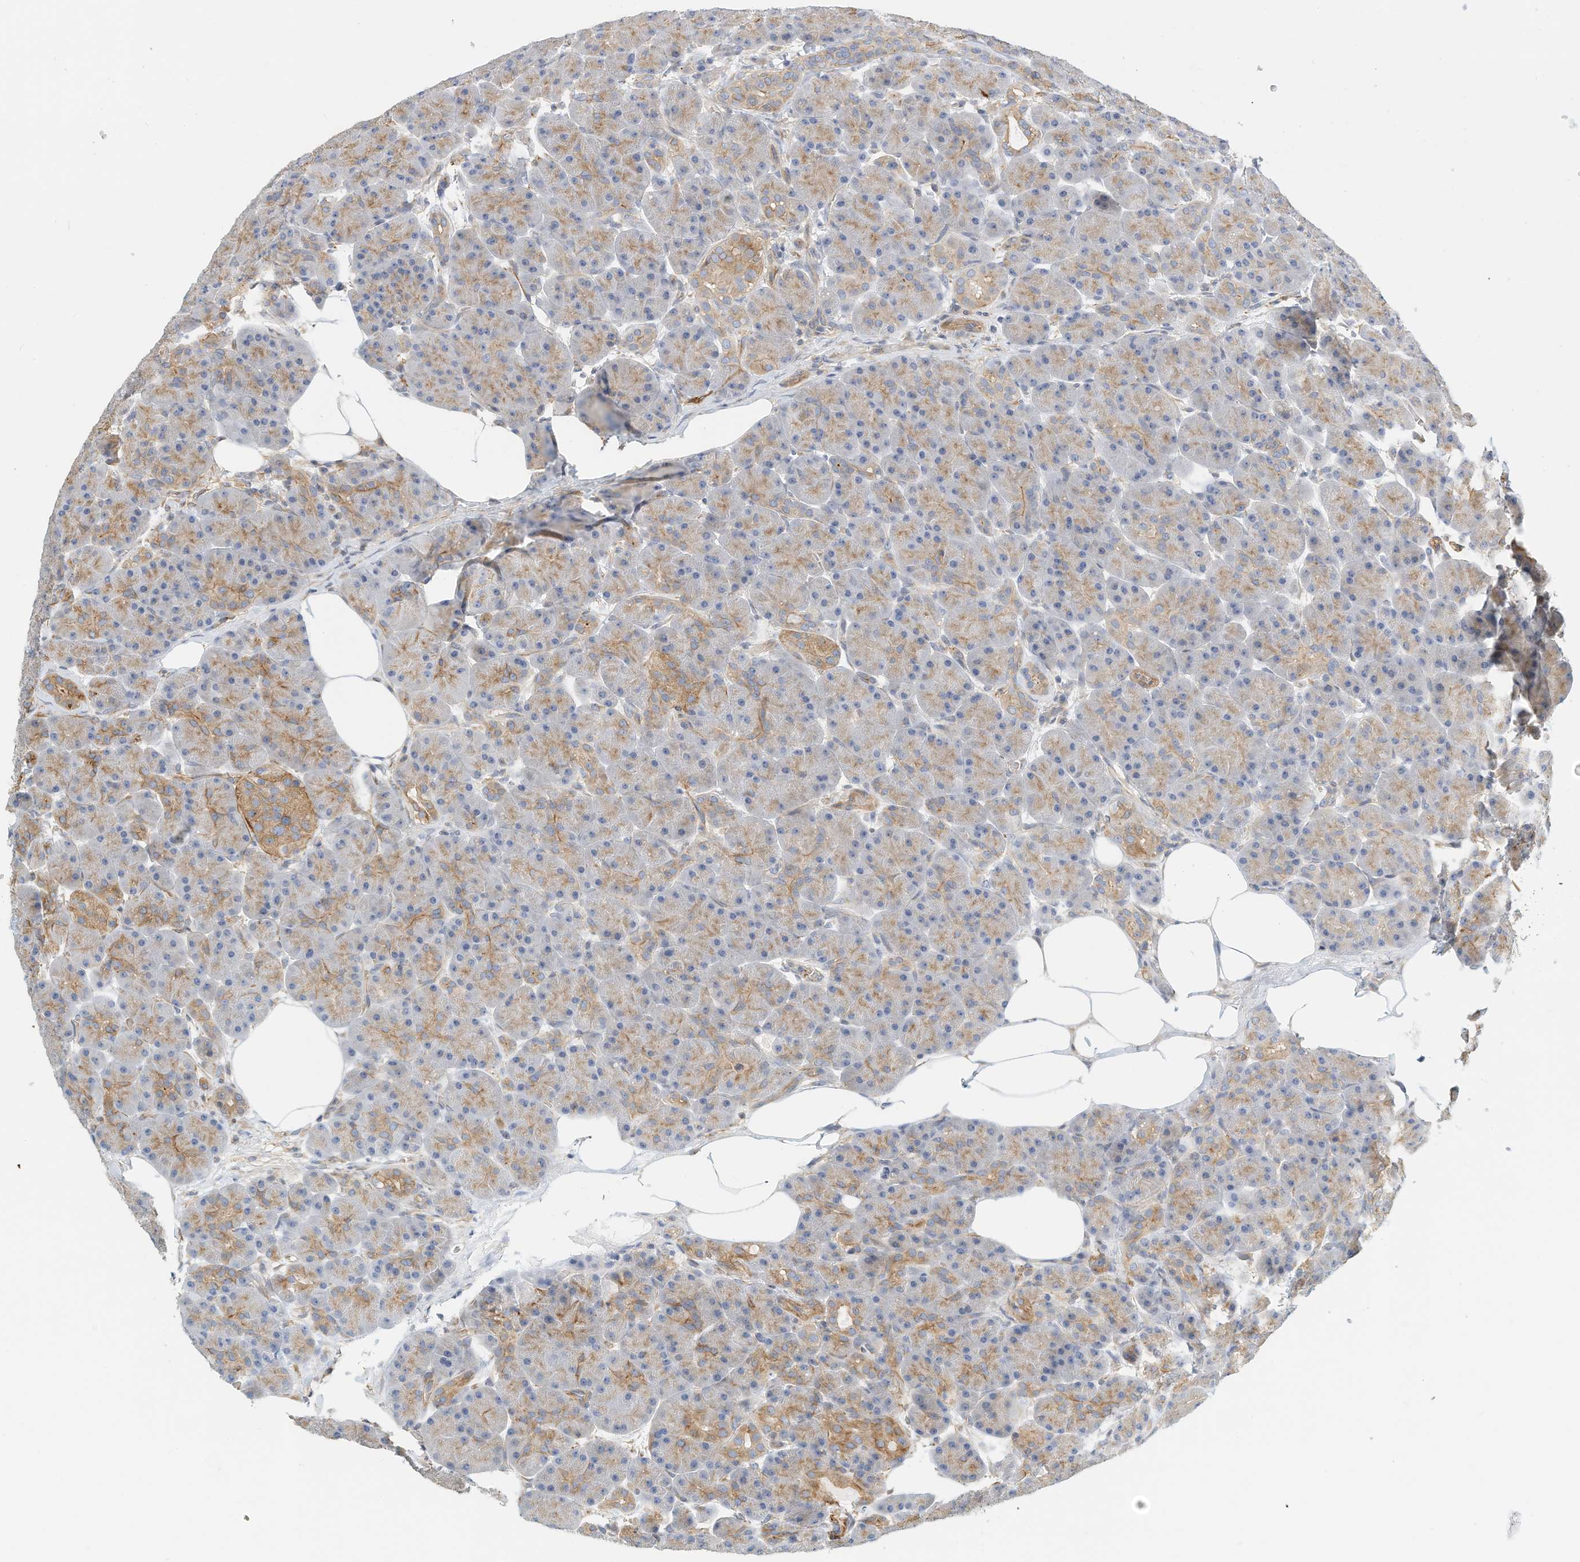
{"staining": {"intensity": "moderate", "quantity": "<25%", "location": "cytoplasmic/membranous"}, "tissue": "pancreas", "cell_type": "Exocrine glandular cells", "image_type": "normal", "snomed": [{"axis": "morphology", "description": "Normal tissue, NOS"}, {"axis": "topography", "description": "Pancreas"}], "caption": "The image exhibits a brown stain indicating the presence of a protein in the cytoplasmic/membranous of exocrine glandular cells in pancreas. The staining is performed using DAB (3,3'-diaminobenzidine) brown chromogen to label protein expression. The nuclei are counter-stained blue using hematoxylin.", "gene": "MICAL1", "patient": {"sex": "male", "age": 63}}